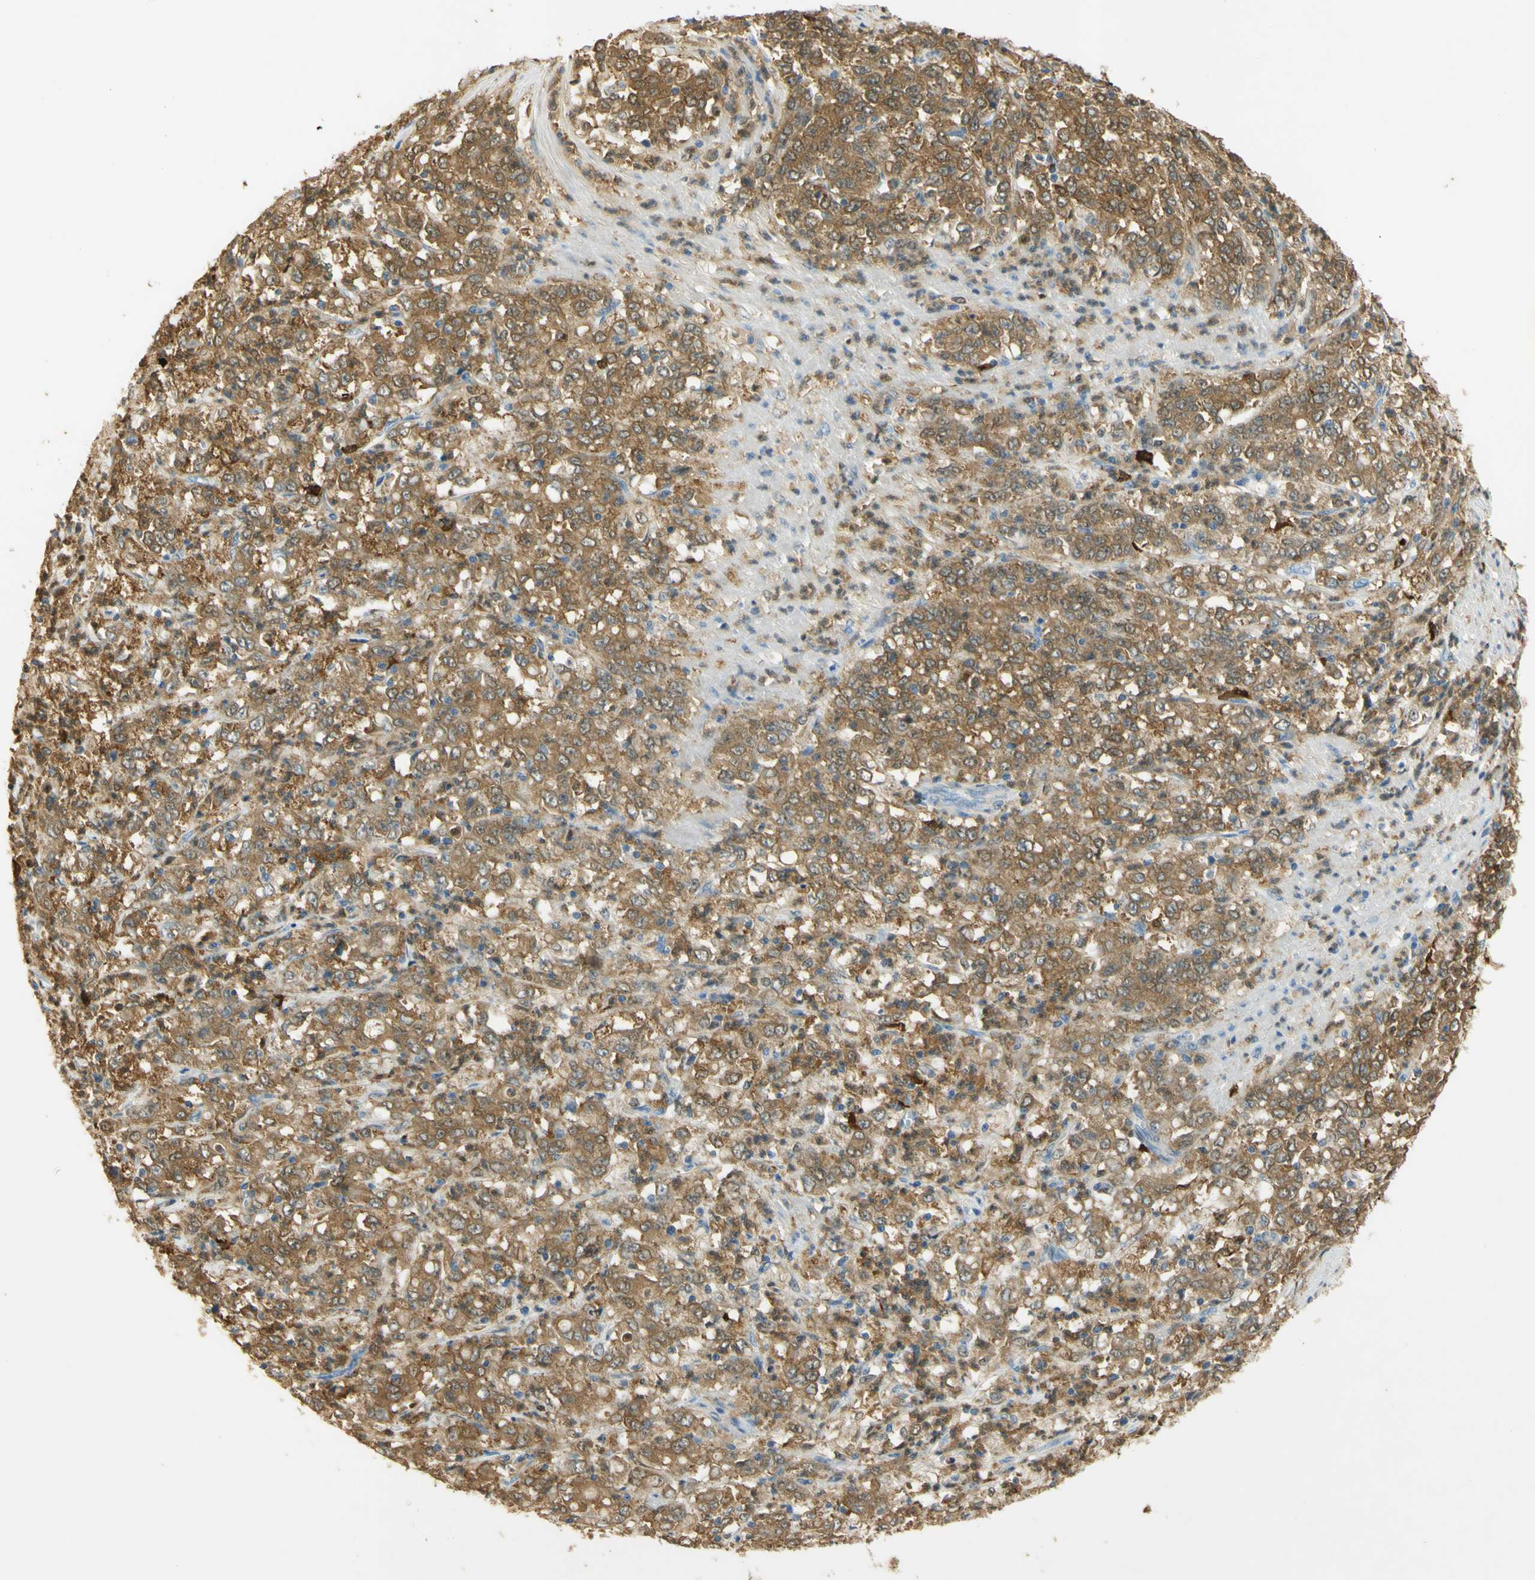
{"staining": {"intensity": "moderate", "quantity": ">75%", "location": "cytoplasmic/membranous"}, "tissue": "stomach cancer", "cell_type": "Tumor cells", "image_type": "cancer", "snomed": [{"axis": "morphology", "description": "Adenocarcinoma, NOS"}, {"axis": "topography", "description": "Stomach, lower"}], "caption": "Immunohistochemistry (IHC) staining of stomach adenocarcinoma, which demonstrates medium levels of moderate cytoplasmic/membranous positivity in approximately >75% of tumor cells indicating moderate cytoplasmic/membranous protein expression. The staining was performed using DAB (3,3'-diaminobenzidine) (brown) for protein detection and nuclei were counterstained in hematoxylin (blue).", "gene": "PAK1", "patient": {"sex": "female", "age": 71}}